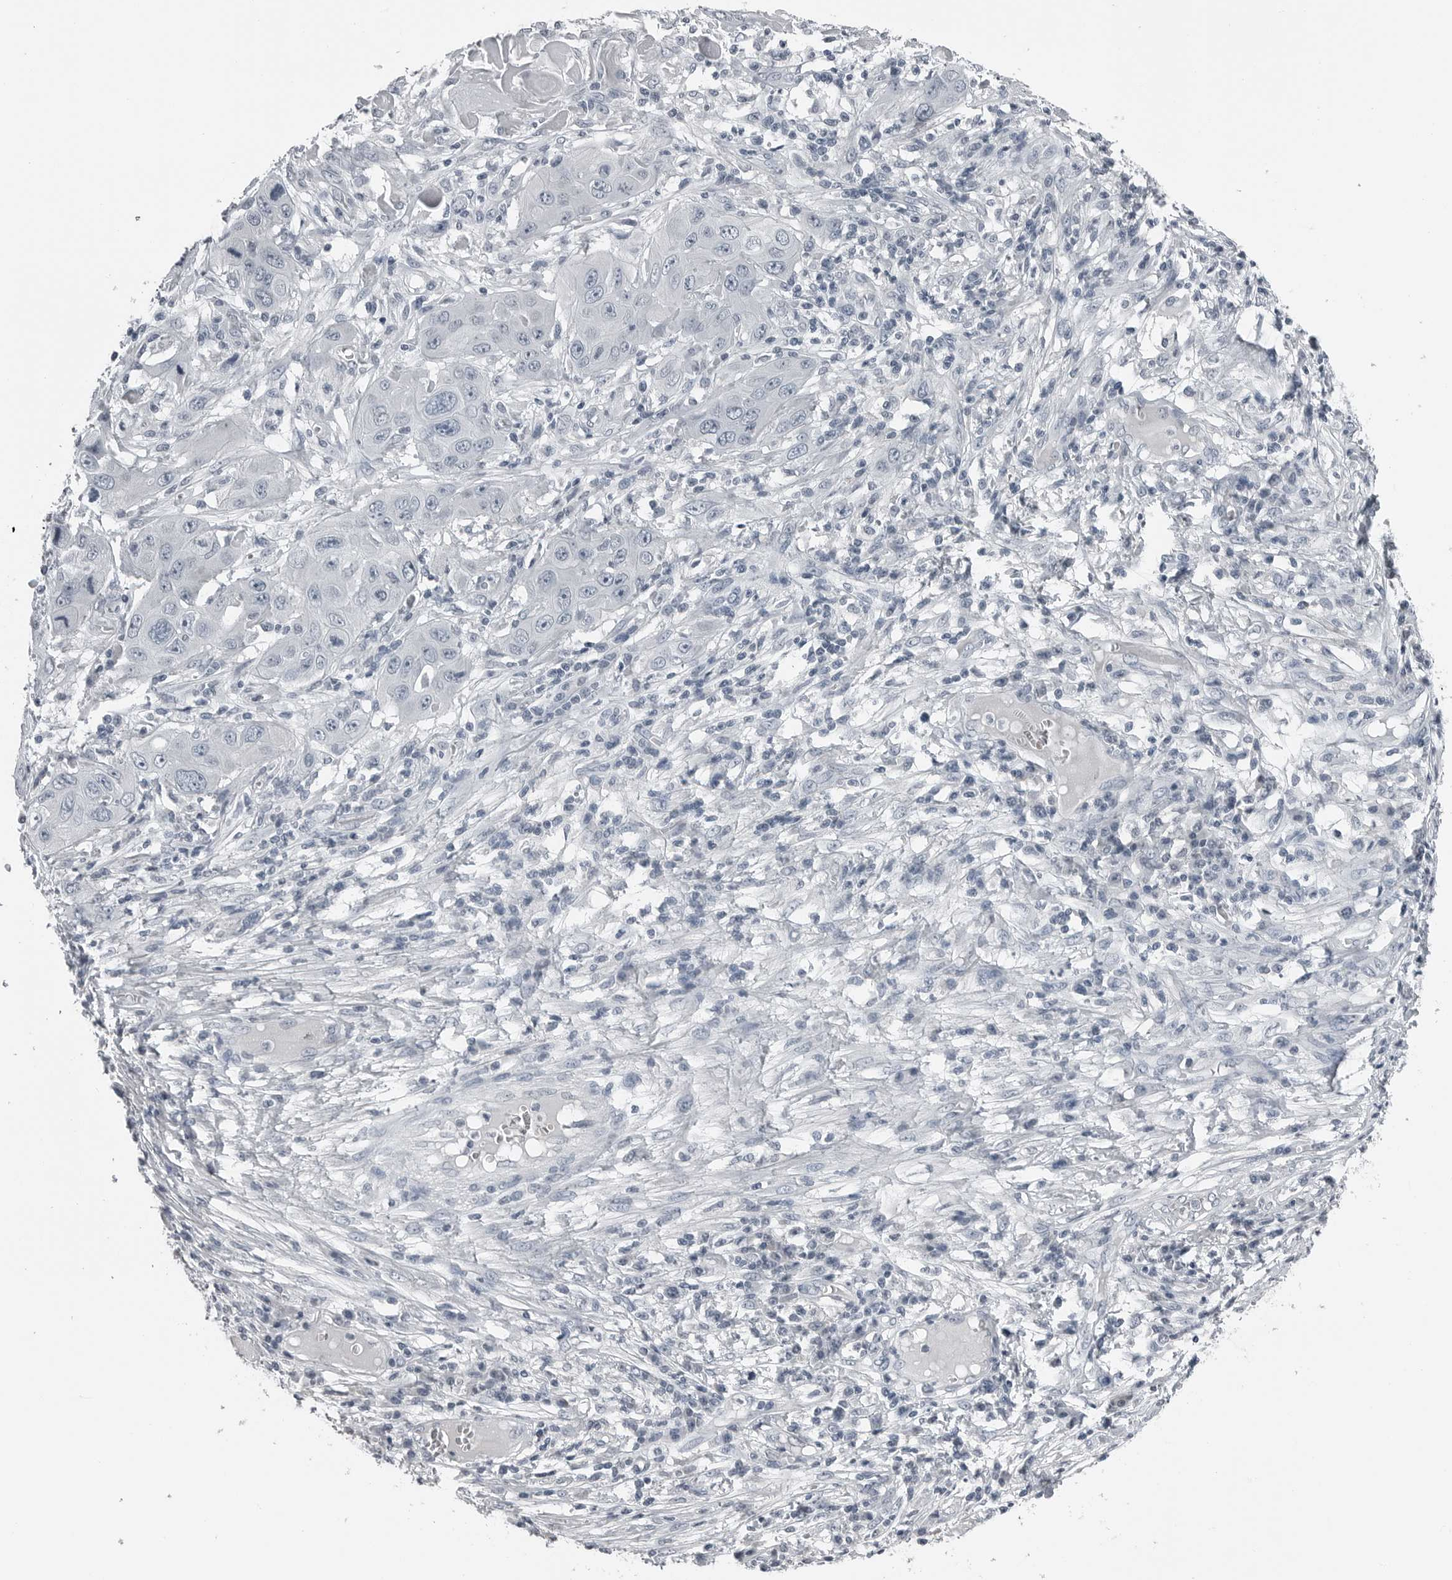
{"staining": {"intensity": "negative", "quantity": "none", "location": "none"}, "tissue": "skin cancer", "cell_type": "Tumor cells", "image_type": "cancer", "snomed": [{"axis": "morphology", "description": "Squamous cell carcinoma, NOS"}, {"axis": "topography", "description": "Skin"}], "caption": "Squamous cell carcinoma (skin) stained for a protein using immunohistochemistry reveals no expression tumor cells.", "gene": "SPINK1", "patient": {"sex": "male", "age": 55}}